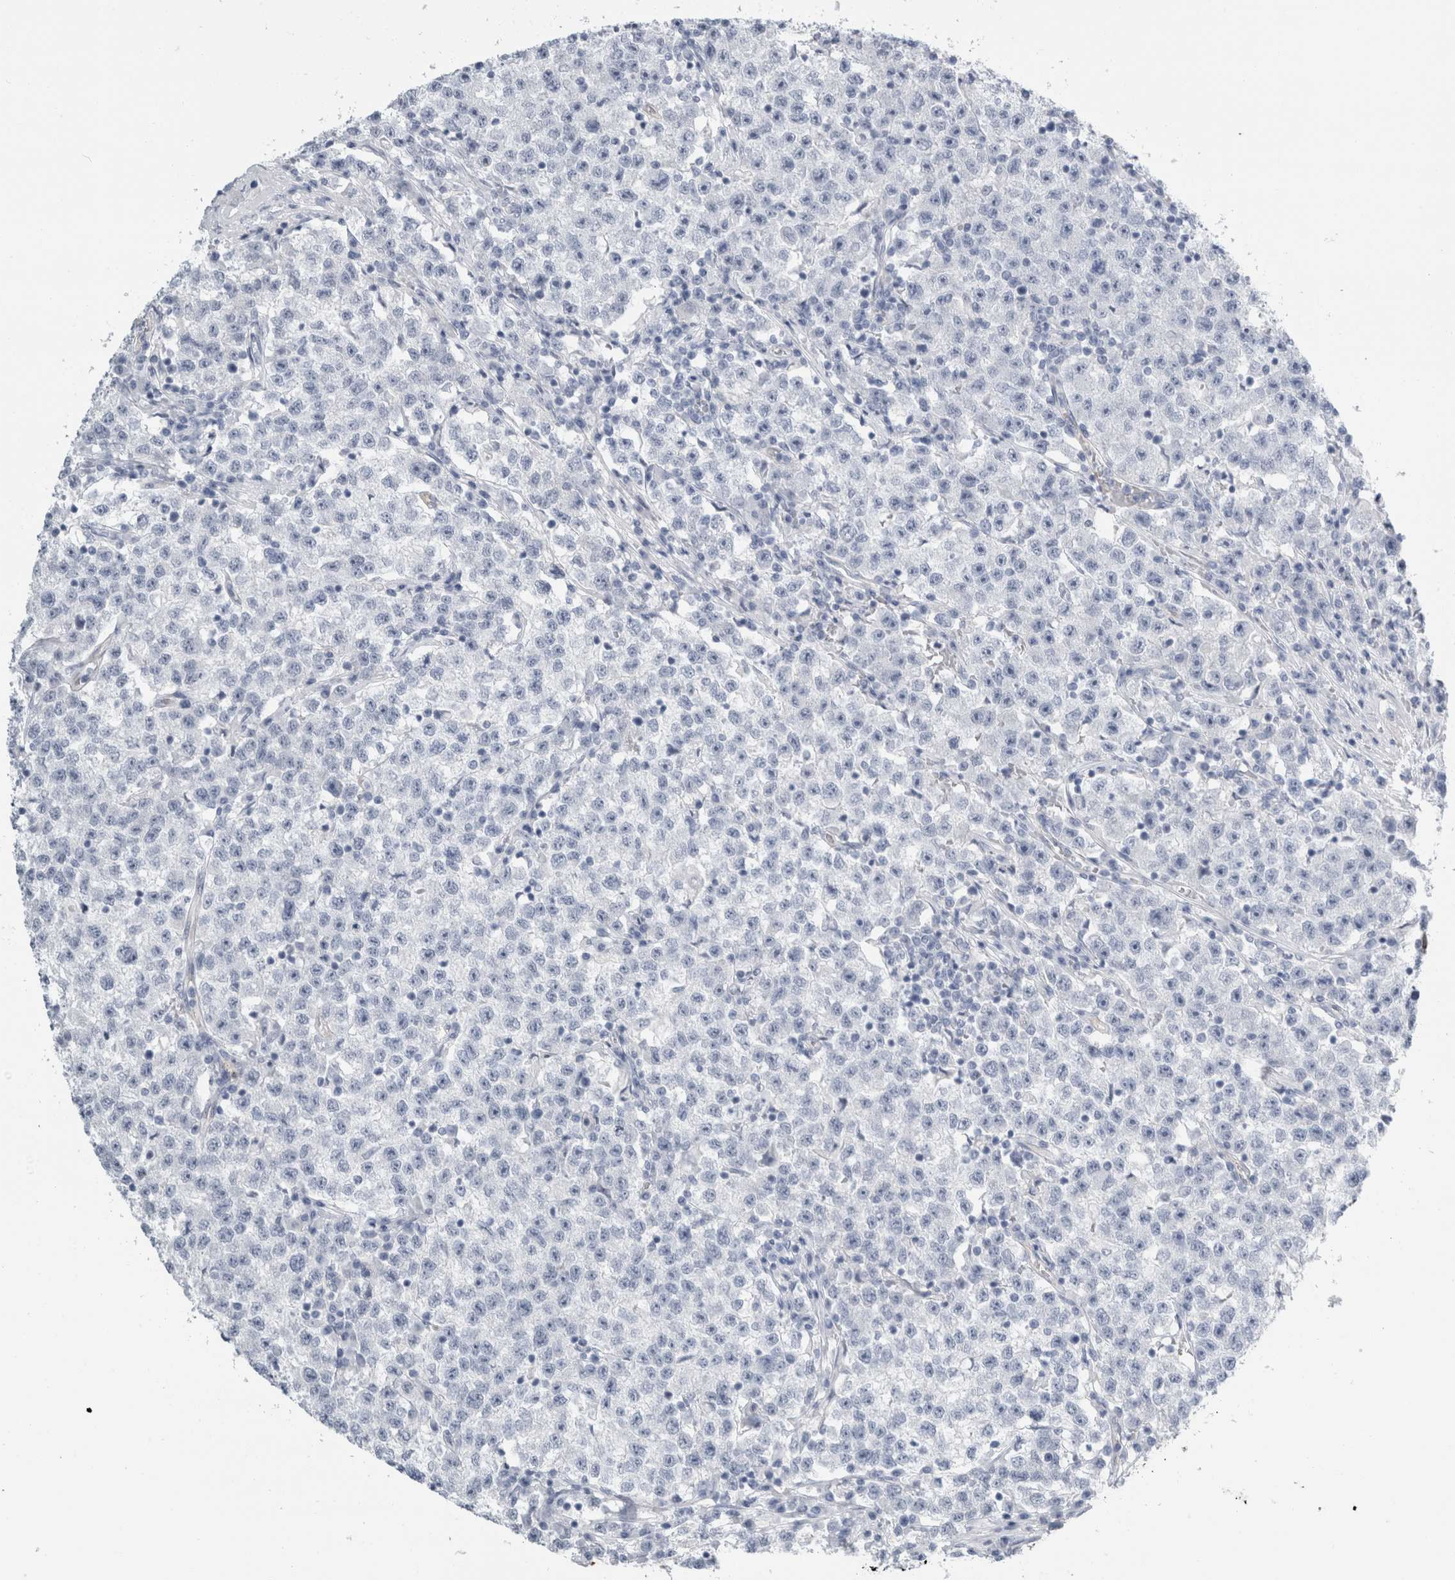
{"staining": {"intensity": "negative", "quantity": "none", "location": "none"}, "tissue": "testis cancer", "cell_type": "Tumor cells", "image_type": "cancer", "snomed": [{"axis": "morphology", "description": "Seminoma, NOS"}, {"axis": "topography", "description": "Testis"}], "caption": "Immunohistochemistry (IHC) histopathology image of seminoma (testis) stained for a protein (brown), which reveals no positivity in tumor cells. (DAB IHC visualized using brightfield microscopy, high magnification).", "gene": "RPH3AL", "patient": {"sex": "male", "age": 22}}